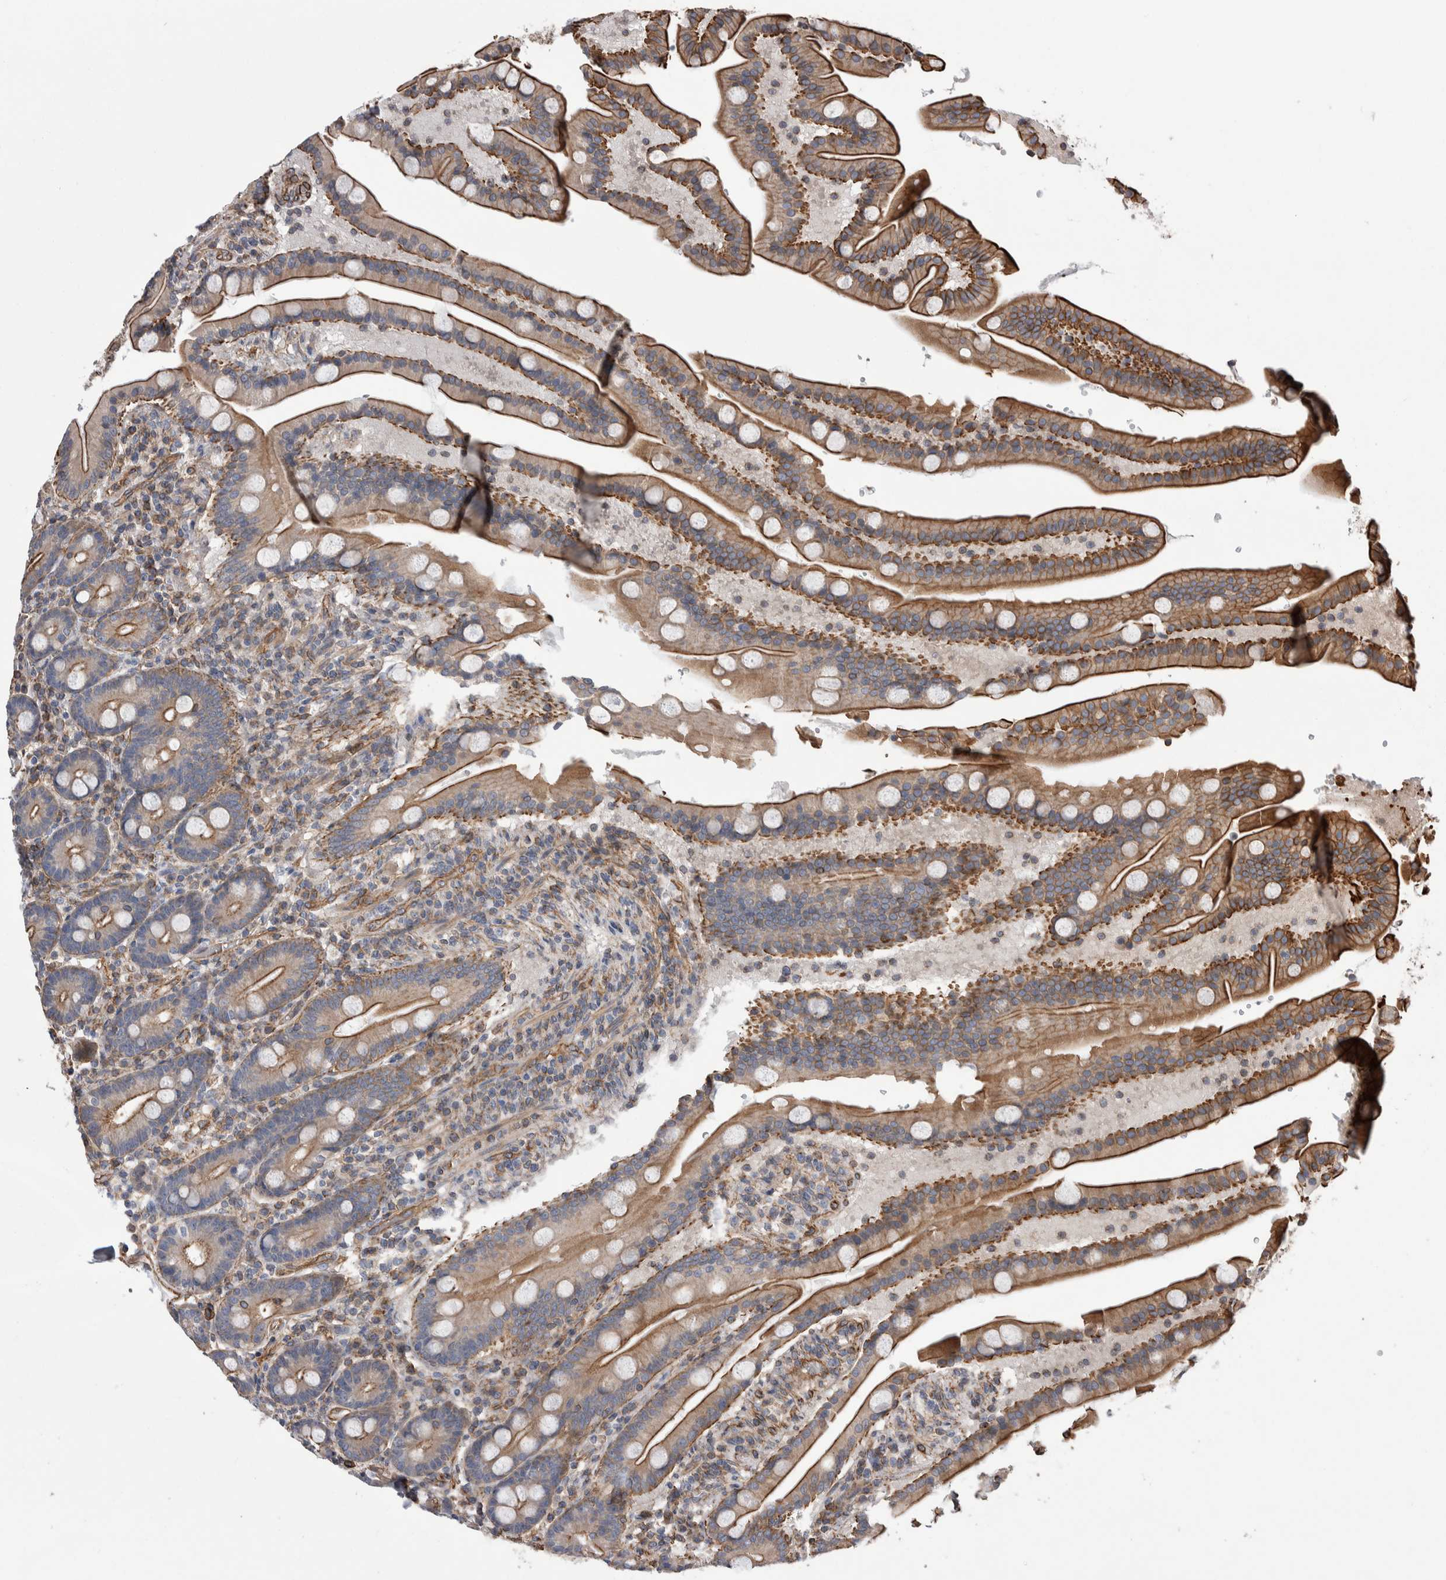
{"staining": {"intensity": "strong", "quantity": "25%-75%", "location": "cytoplasmic/membranous"}, "tissue": "duodenum", "cell_type": "Glandular cells", "image_type": "normal", "snomed": [{"axis": "morphology", "description": "Normal tissue, NOS"}, {"axis": "topography", "description": "Duodenum"}], "caption": "Benign duodenum displays strong cytoplasmic/membranous staining in approximately 25%-75% of glandular cells.", "gene": "KIF12", "patient": {"sex": "male", "age": 54}}